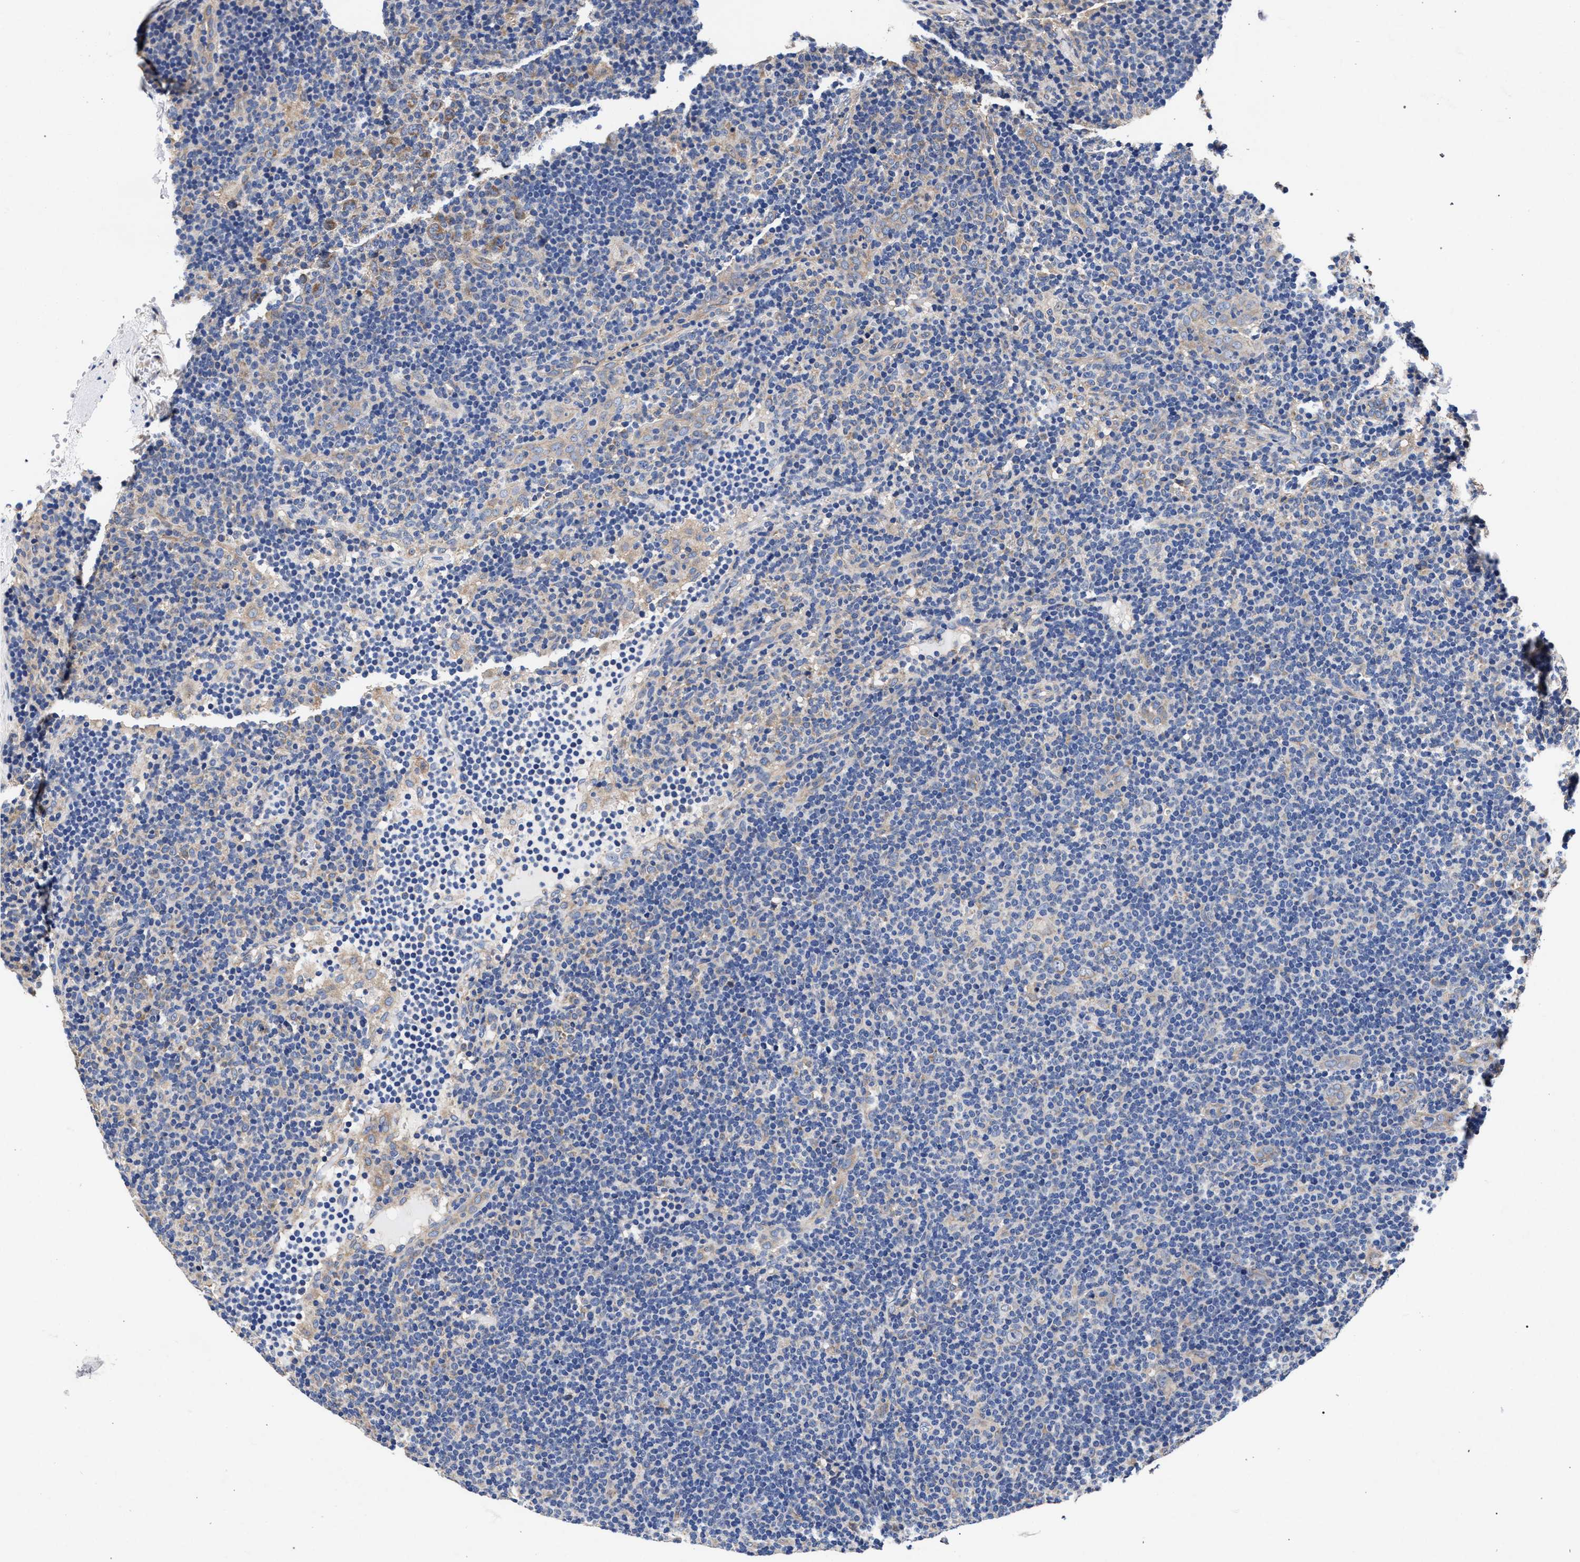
{"staining": {"intensity": "weak", "quantity": "25%-75%", "location": "cytoplasmic/membranous"}, "tissue": "lymphoma", "cell_type": "Tumor cells", "image_type": "cancer", "snomed": [{"axis": "morphology", "description": "Hodgkin's disease, NOS"}, {"axis": "topography", "description": "Lymph node"}], "caption": "Weak cytoplasmic/membranous protein positivity is appreciated in approximately 25%-75% of tumor cells in Hodgkin's disease.", "gene": "CFAP95", "patient": {"sex": "female", "age": 57}}